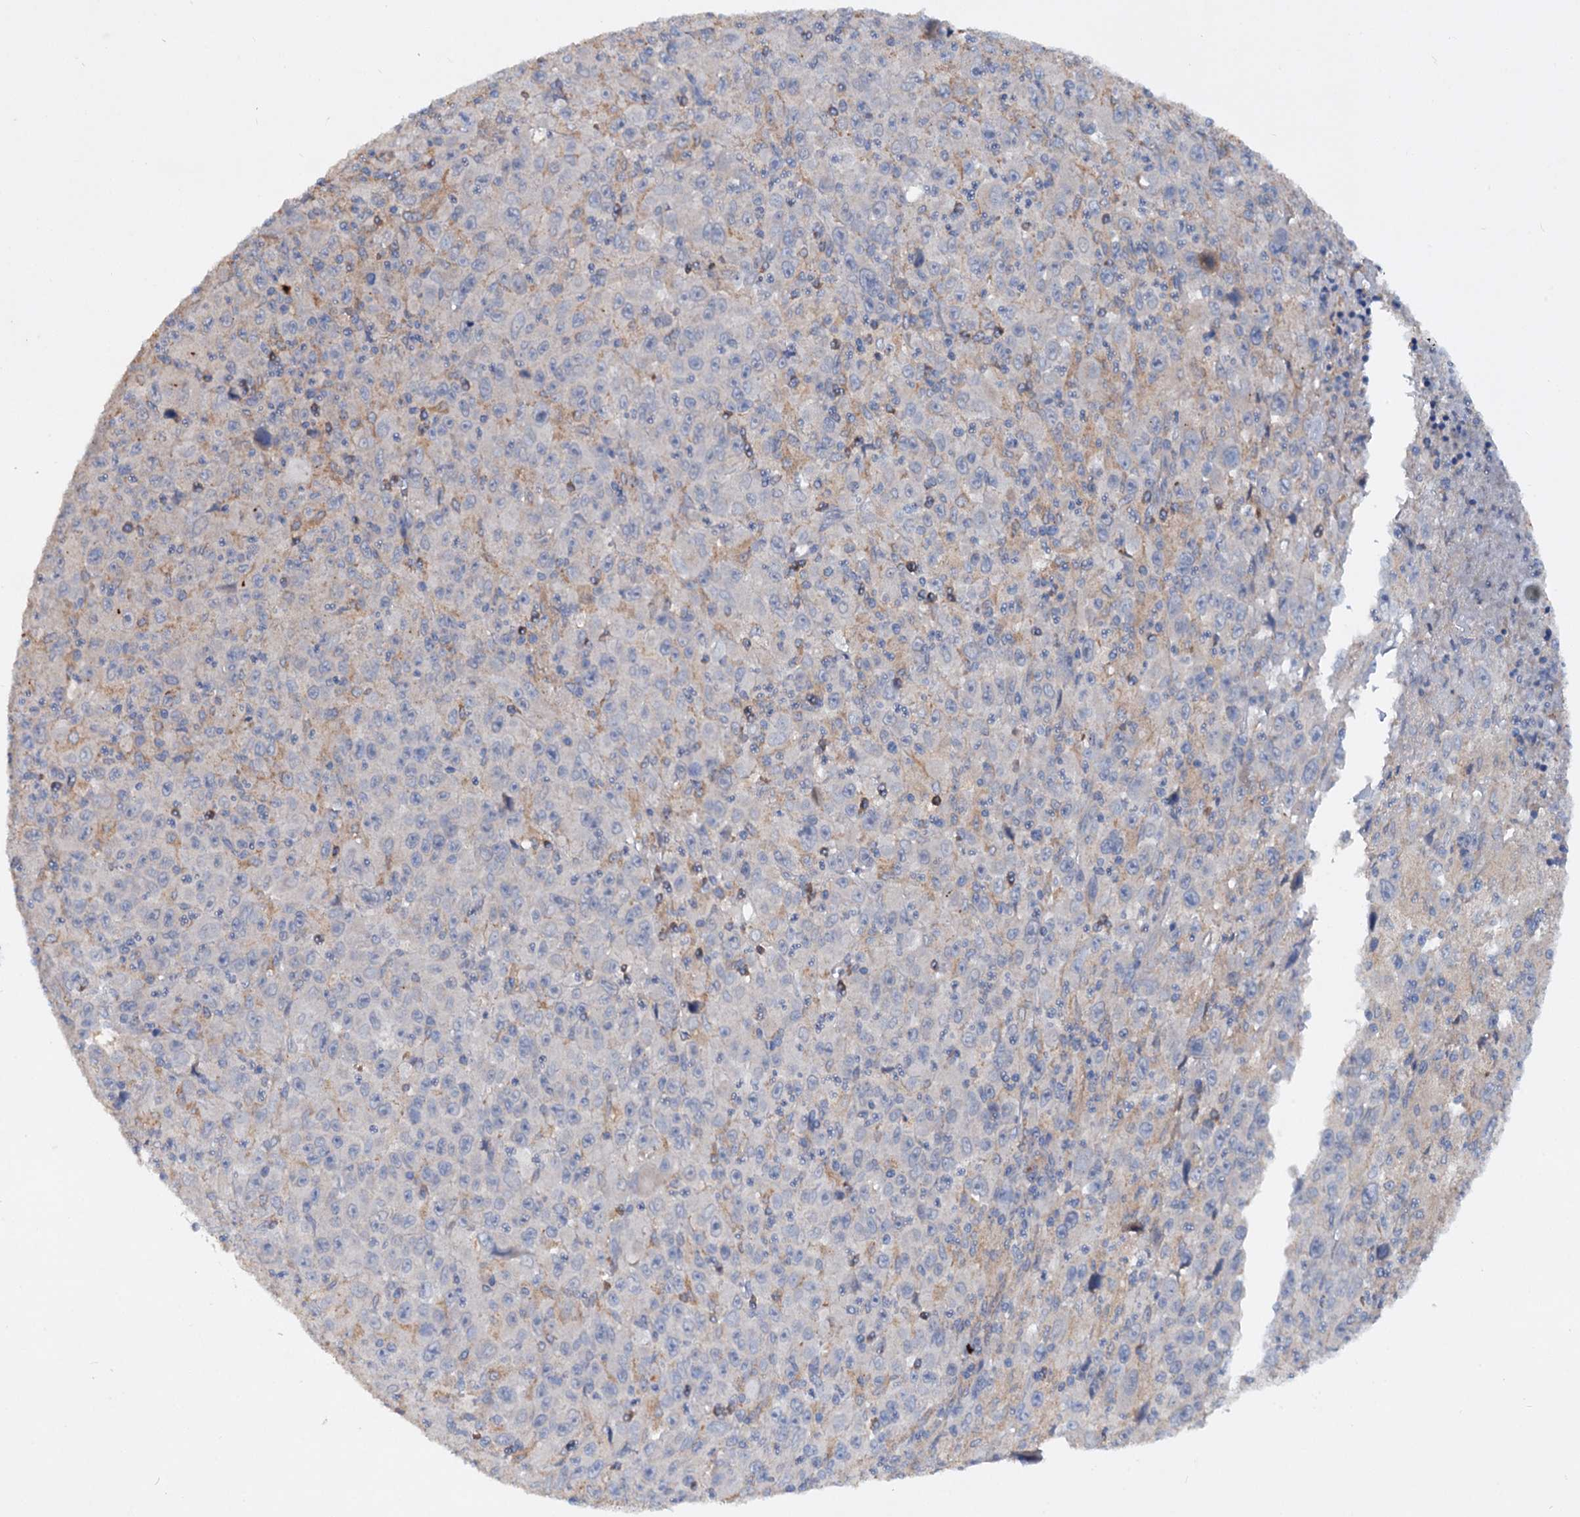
{"staining": {"intensity": "negative", "quantity": "none", "location": "none"}, "tissue": "melanoma", "cell_type": "Tumor cells", "image_type": "cancer", "snomed": [{"axis": "morphology", "description": "Malignant melanoma, Metastatic site"}, {"axis": "topography", "description": "Skin"}], "caption": "A micrograph of melanoma stained for a protein displays no brown staining in tumor cells.", "gene": "ETFBKMT", "patient": {"sex": "female", "age": 56}}